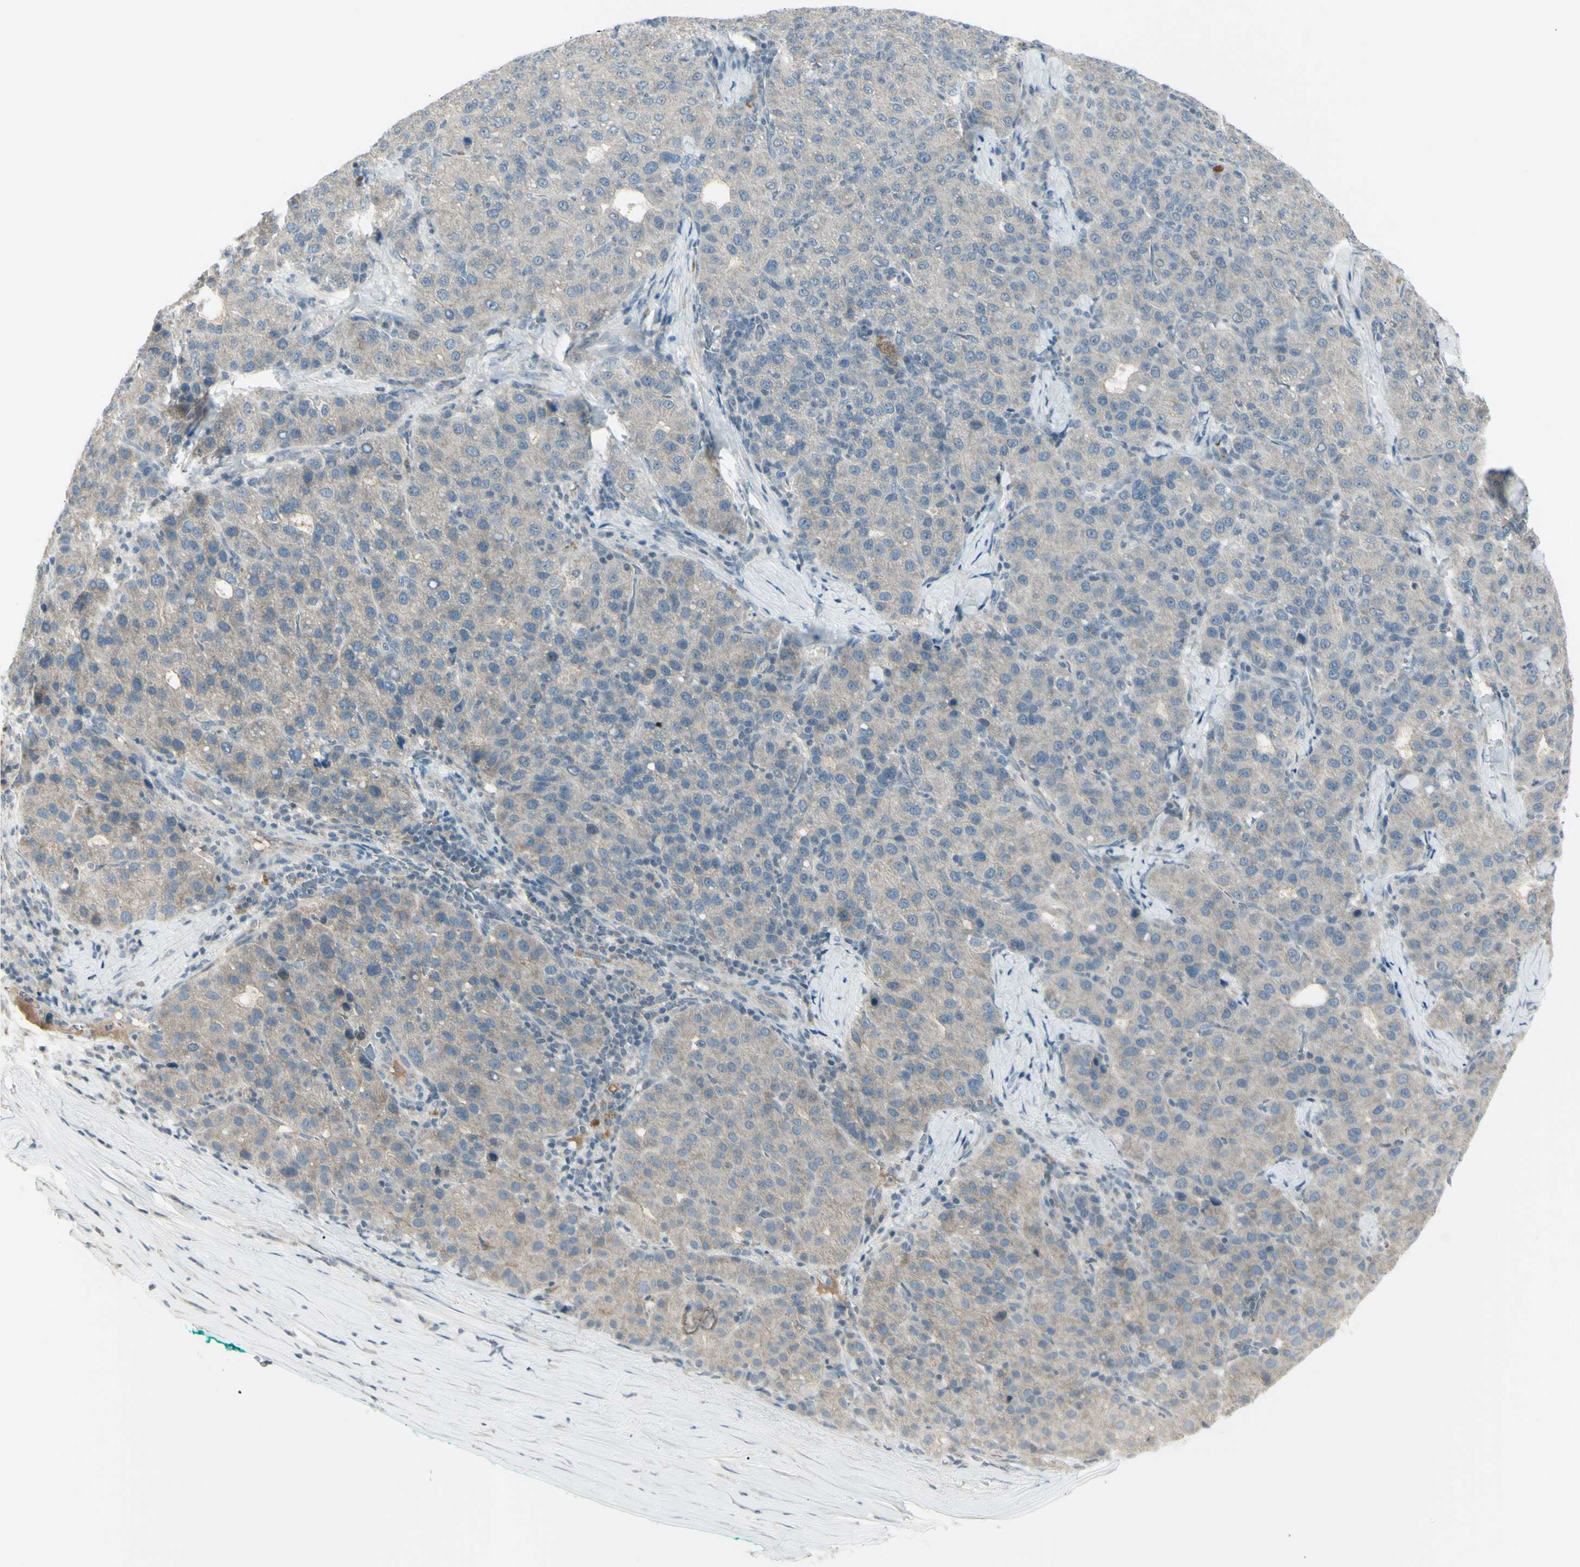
{"staining": {"intensity": "weak", "quantity": ">75%", "location": "cytoplasmic/membranous"}, "tissue": "liver cancer", "cell_type": "Tumor cells", "image_type": "cancer", "snomed": [{"axis": "morphology", "description": "Carcinoma, Hepatocellular, NOS"}, {"axis": "topography", "description": "Liver"}], "caption": "About >75% of tumor cells in liver cancer reveal weak cytoplasmic/membranous protein staining as visualized by brown immunohistochemical staining.", "gene": "SH3GL2", "patient": {"sex": "male", "age": 65}}